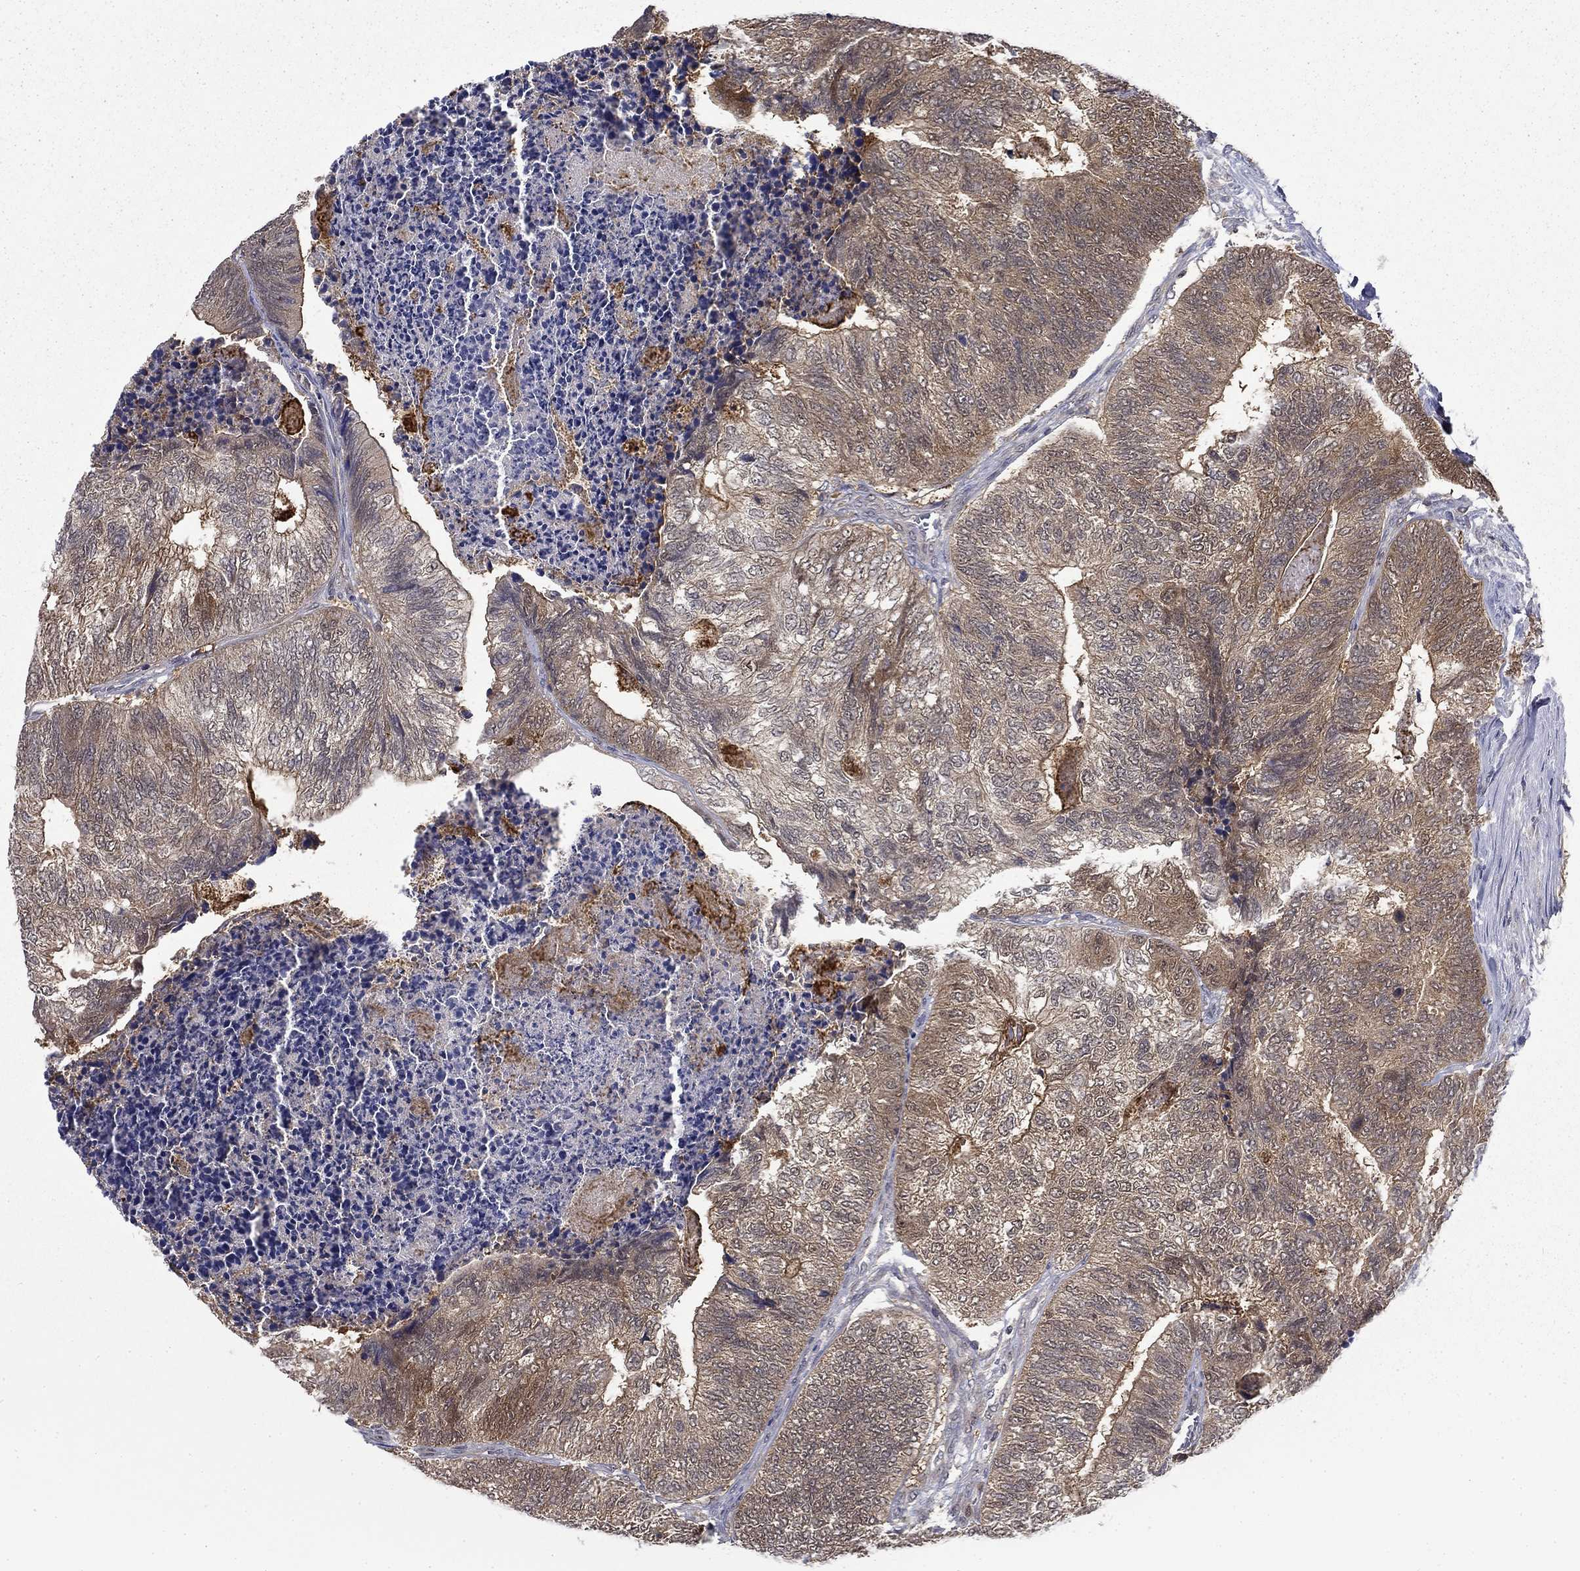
{"staining": {"intensity": "weak", "quantity": "25%-75%", "location": "cytoplasmic/membranous"}, "tissue": "colorectal cancer", "cell_type": "Tumor cells", "image_type": "cancer", "snomed": [{"axis": "morphology", "description": "Adenocarcinoma, NOS"}, {"axis": "topography", "description": "Colon"}], "caption": "Approximately 25%-75% of tumor cells in colorectal cancer show weak cytoplasmic/membranous protein positivity as visualized by brown immunohistochemical staining.", "gene": "NIT2", "patient": {"sex": "female", "age": 67}}